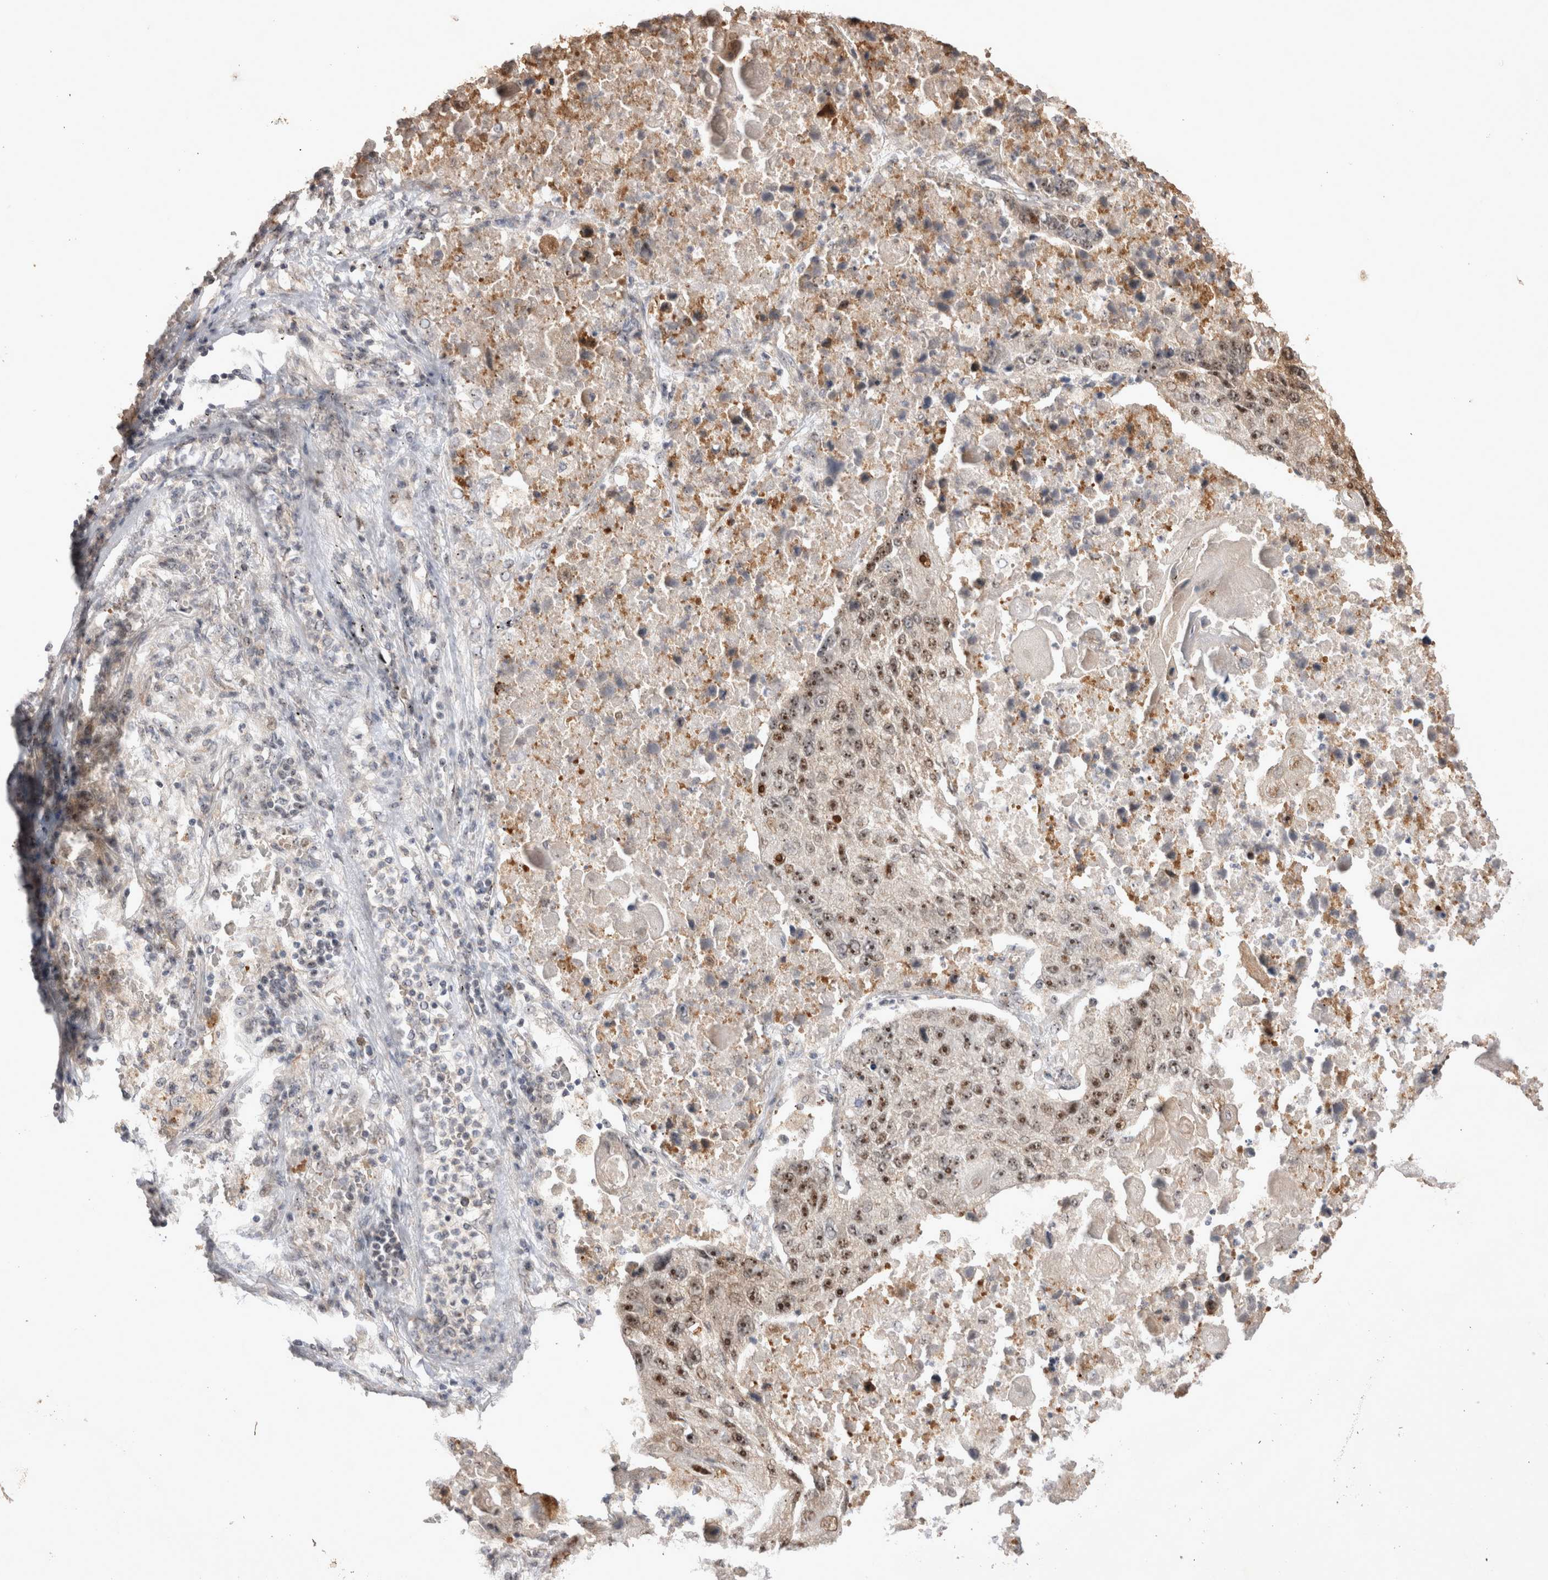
{"staining": {"intensity": "moderate", "quantity": ">75%", "location": "nuclear"}, "tissue": "lung cancer", "cell_type": "Tumor cells", "image_type": "cancer", "snomed": [{"axis": "morphology", "description": "Squamous cell carcinoma, NOS"}, {"axis": "topography", "description": "Lung"}], "caption": "The photomicrograph demonstrates immunohistochemical staining of lung squamous cell carcinoma. There is moderate nuclear expression is present in approximately >75% of tumor cells.", "gene": "STK11", "patient": {"sex": "male", "age": 61}}